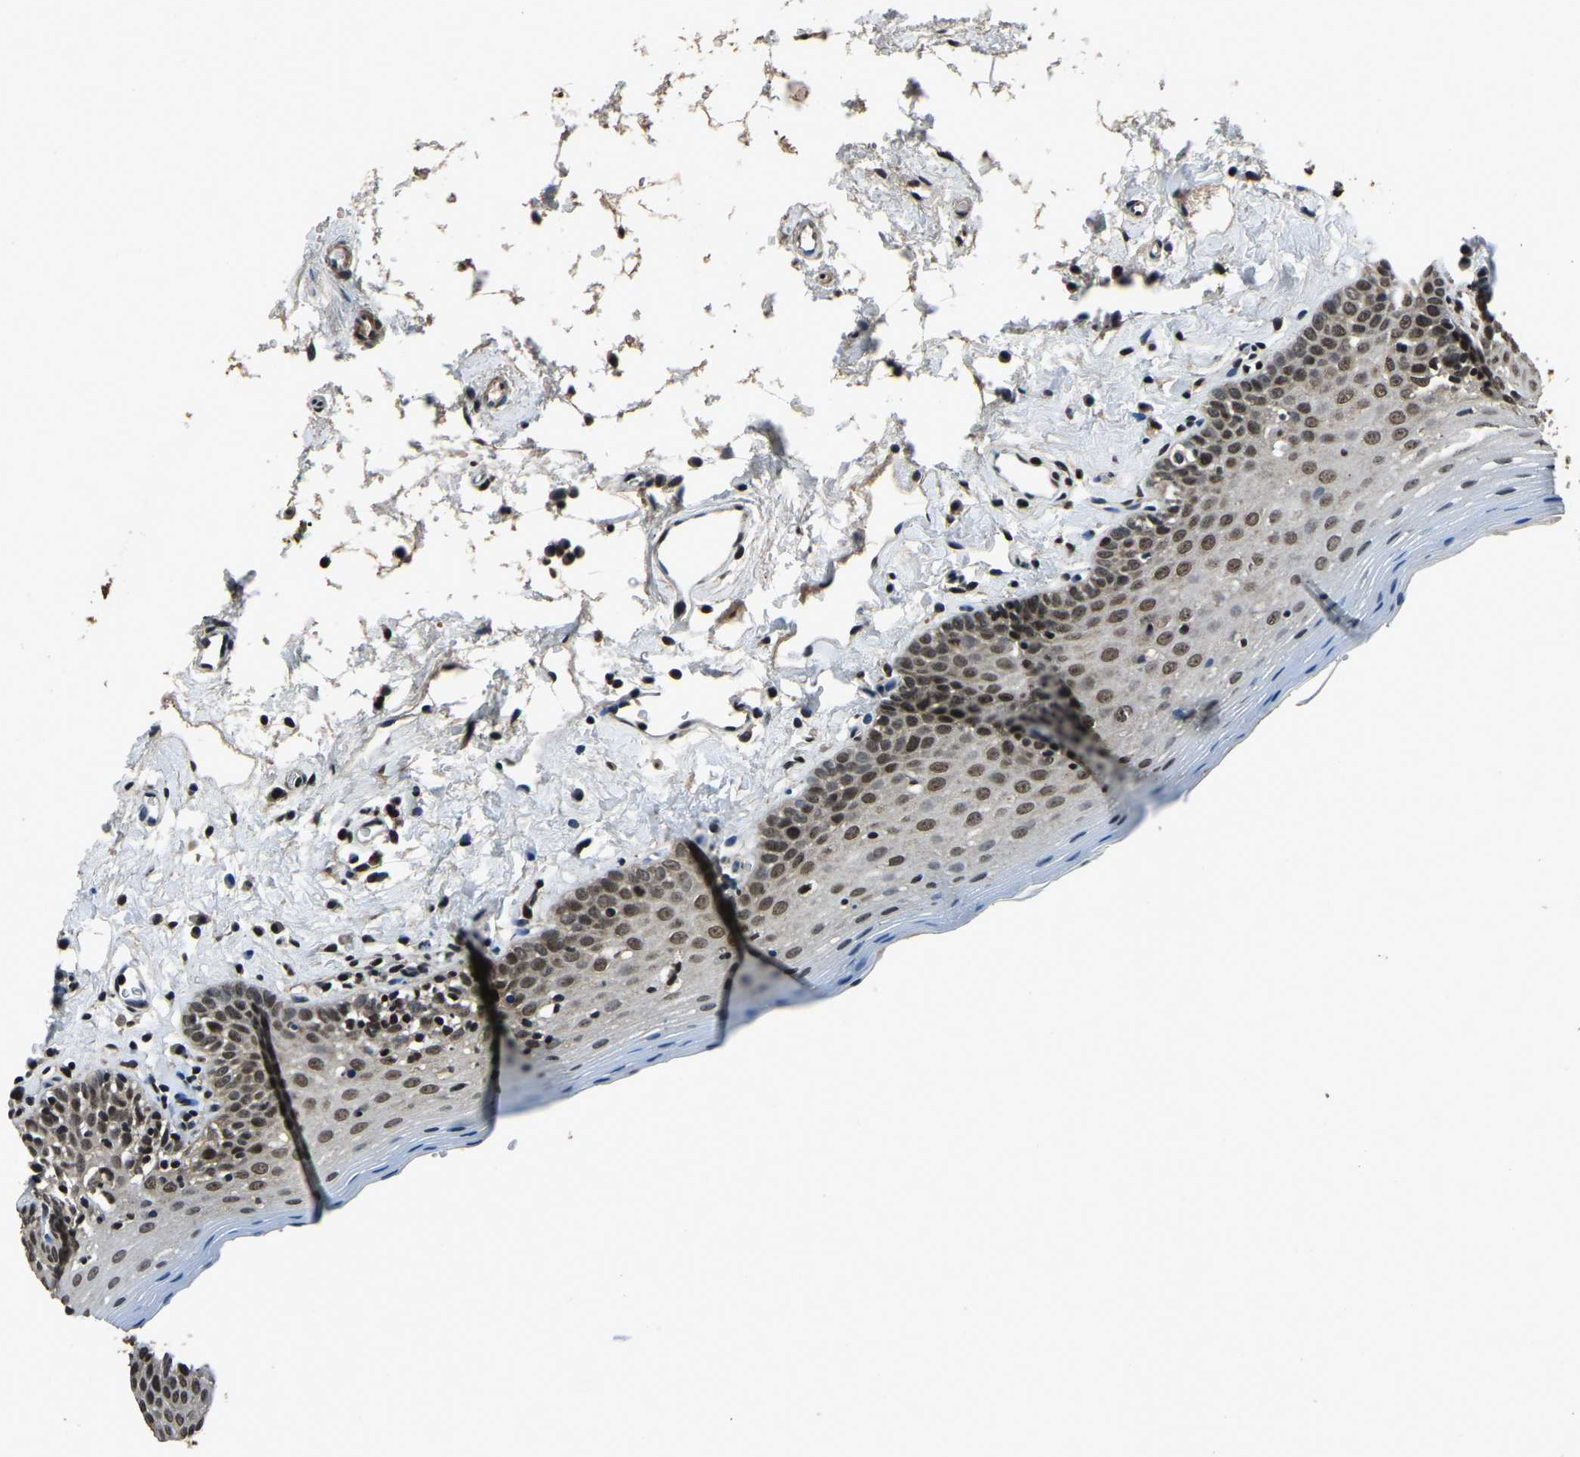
{"staining": {"intensity": "moderate", "quantity": "<25%", "location": "nuclear"}, "tissue": "oral mucosa", "cell_type": "Squamous epithelial cells", "image_type": "normal", "snomed": [{"axis": "morphology", "description": "Normal tissue, NOS"}, {"axis": "topography", "description": "Oral tissue"}], "caption": "Oral mucosa was stained to show a protein in brown. There is low levels of moderate nuclear staining in approximately <25% of squamous epithelial cells.", "gene": "ANKIB1", "patient": {"sex": "male", "age": 66}}